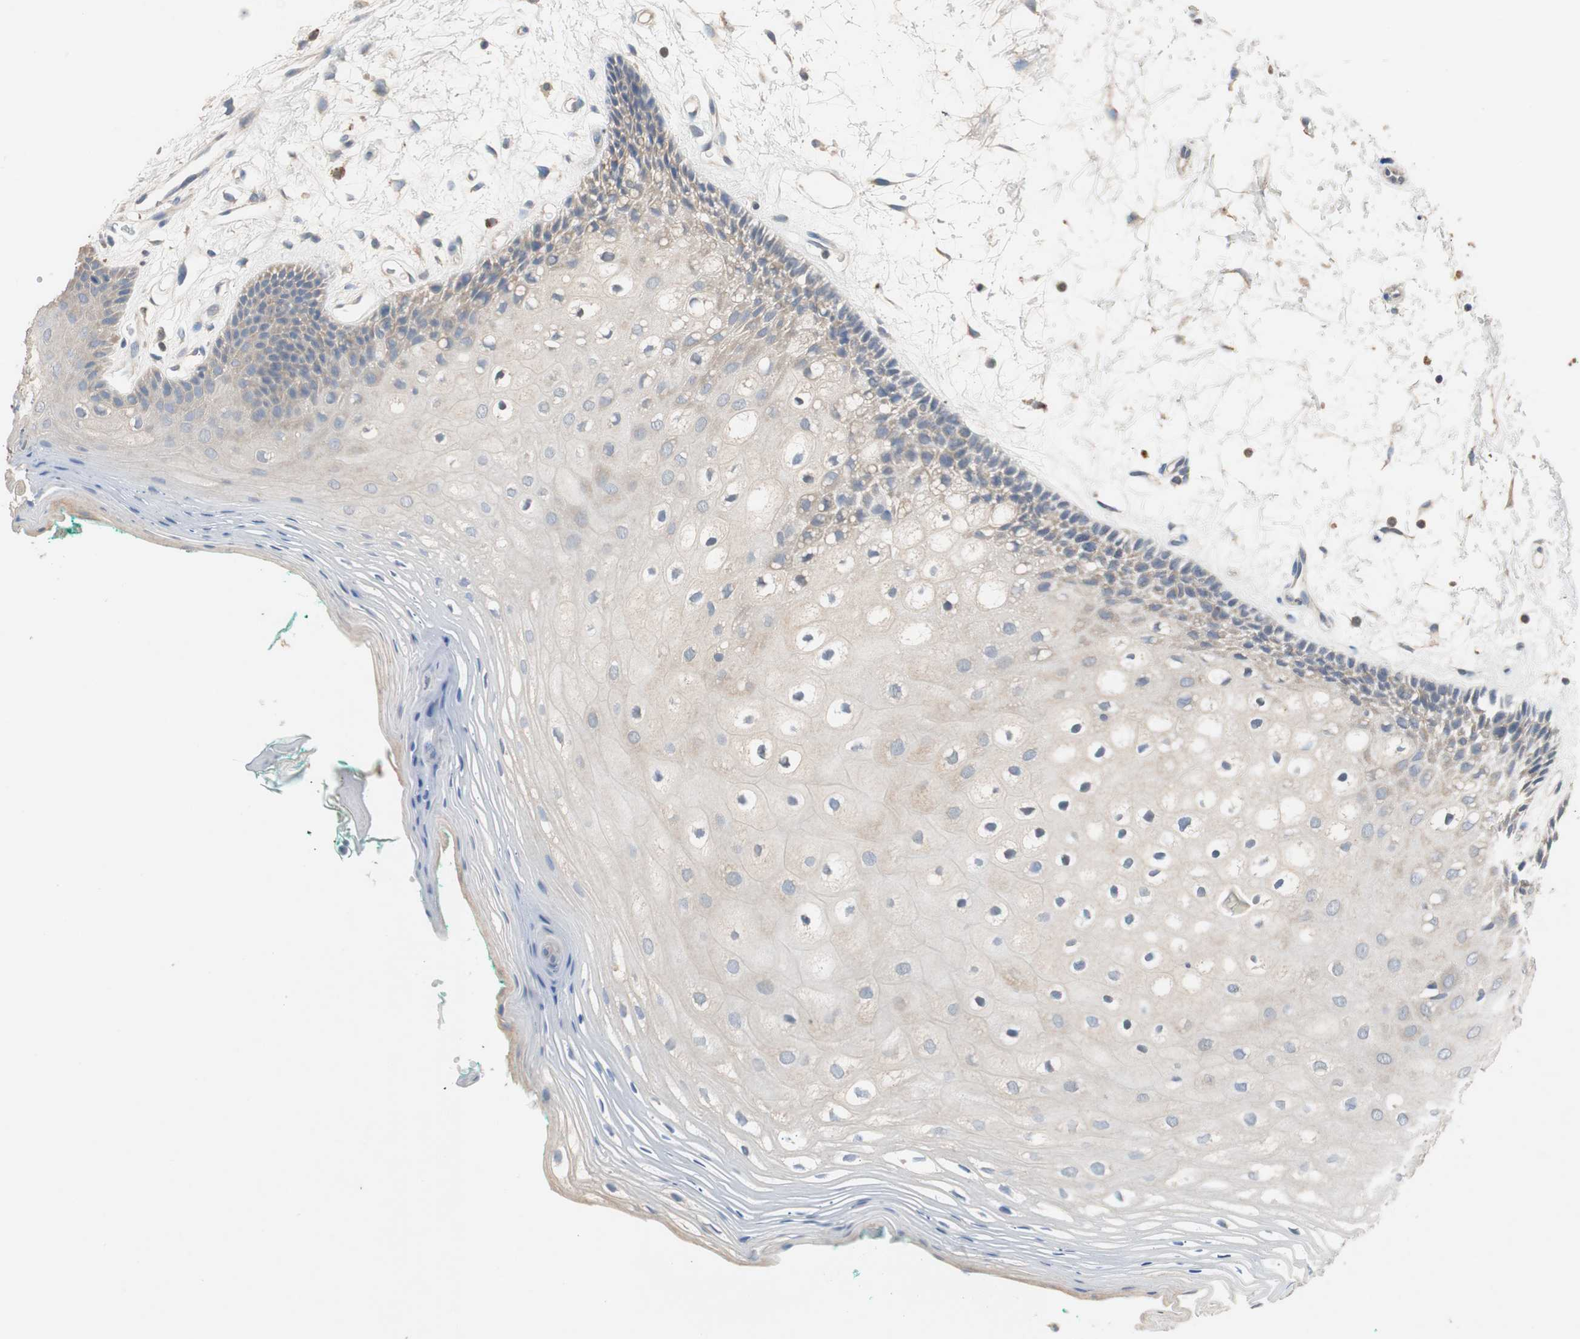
{"staining": {"intensity": "weak", "quantity": "<25%", "location": "cytoplasmic/membranous"}, "tissue": "oral mucosa", "cell_type": "Squamous epithelial cells", "image_type": "normal", "snomed": [{"axis": "morphology", "description": "Normal tissue, NOS"}, {"axis": "topography", "description": "Skeletal muscle"}, {"axis": "topography", "description": "Oral tissue"}, {"axis": "topography", "description": "Peripheral nerve tissue"}], "caption": "The immunohistochemistry (IHC) photomicrograph has no significant expression in squamous epithelial cells of oral mucosa. (Immunohistochemistry (ihc), brightfield microscopy, high magnification).", "gene": "ADAP1", "patient": {"sex": "female", "age": 84}}